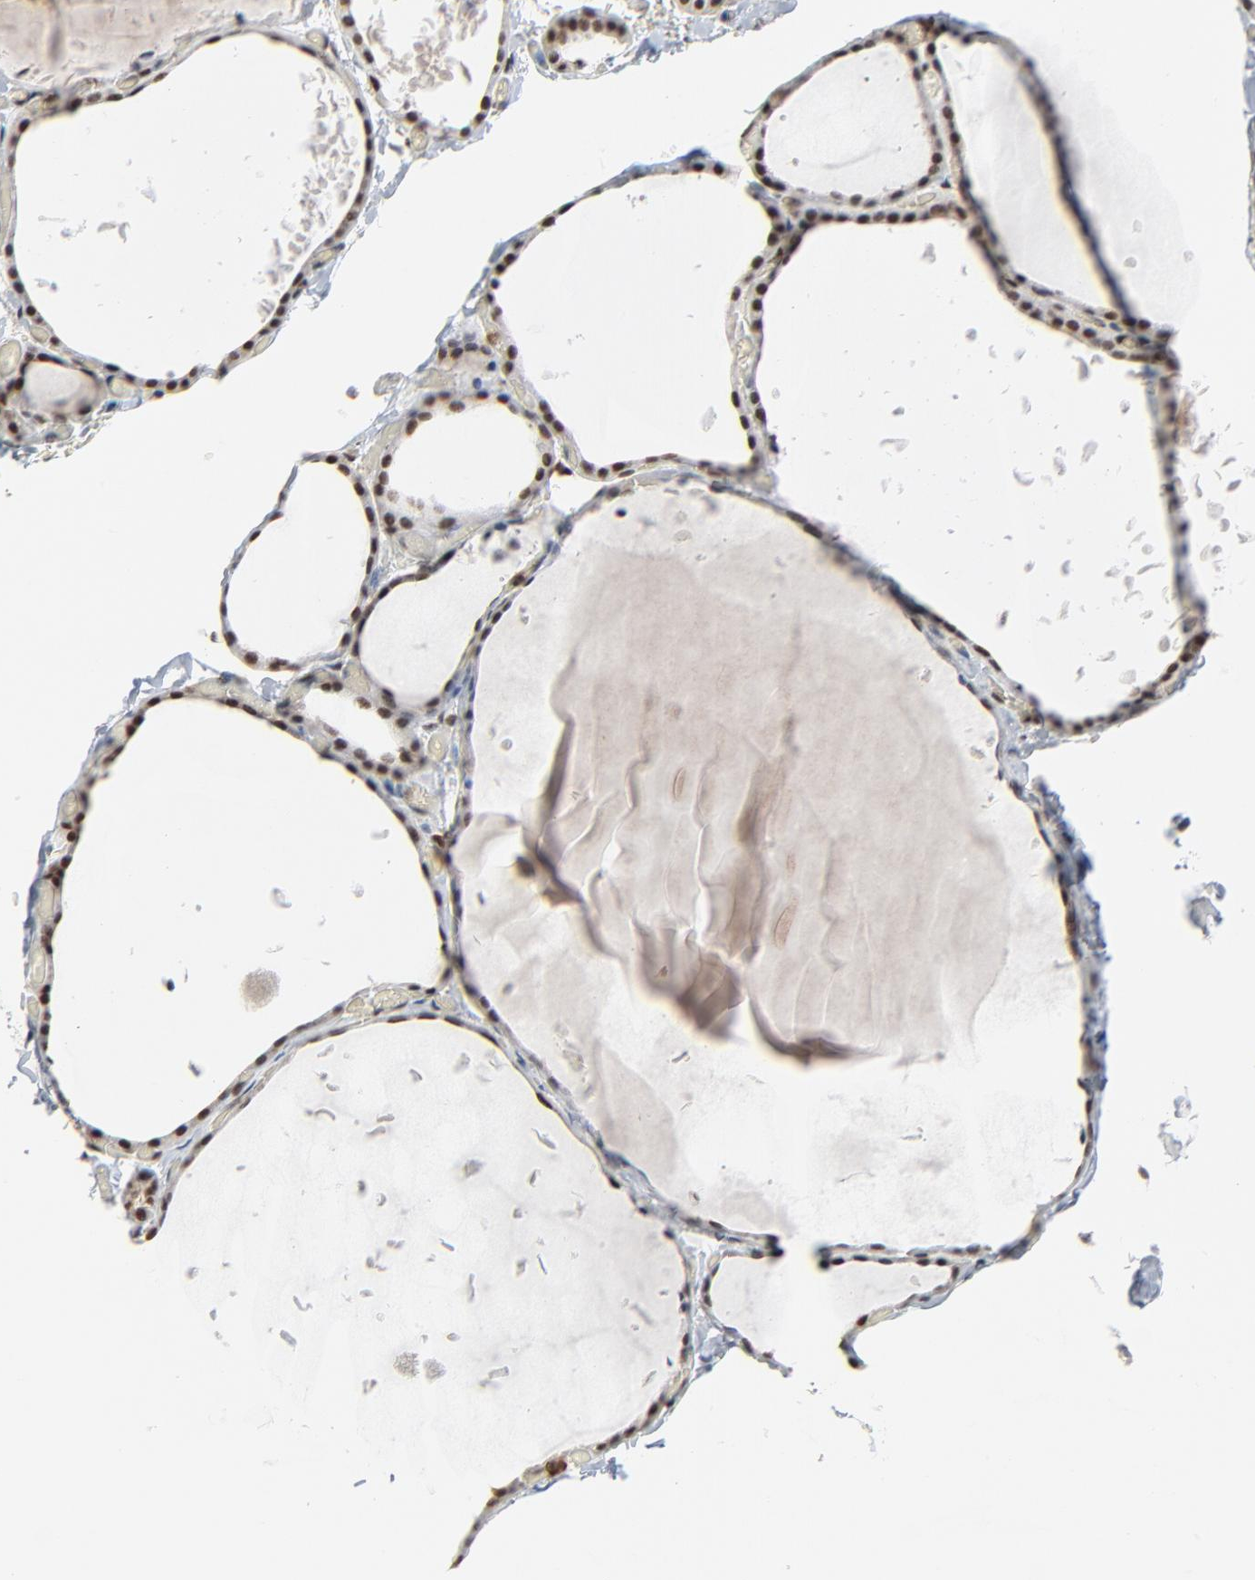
{"staining": {"intensity": "strong", "quantity": ">75%", "location": "nuclear"}, "tissue": "thyroid gland", "cell_type": "Glandular cells", "image_type": "normal", "snomed": [{"axis": "morphology", "description": "Normal tissue, NOS"}, {"axis": "topography", "description": "Thyroid gland"}], "caption": "This photomicrograph shows unremarkable thyroid gland stained with IHC to label a protein in brown. The nuclear of glandular cells show strong positivity for the protein. Nuclei are counter-stained blue.", "gene": "CUX1", "patient": {"sex": "female", "age": 22}}